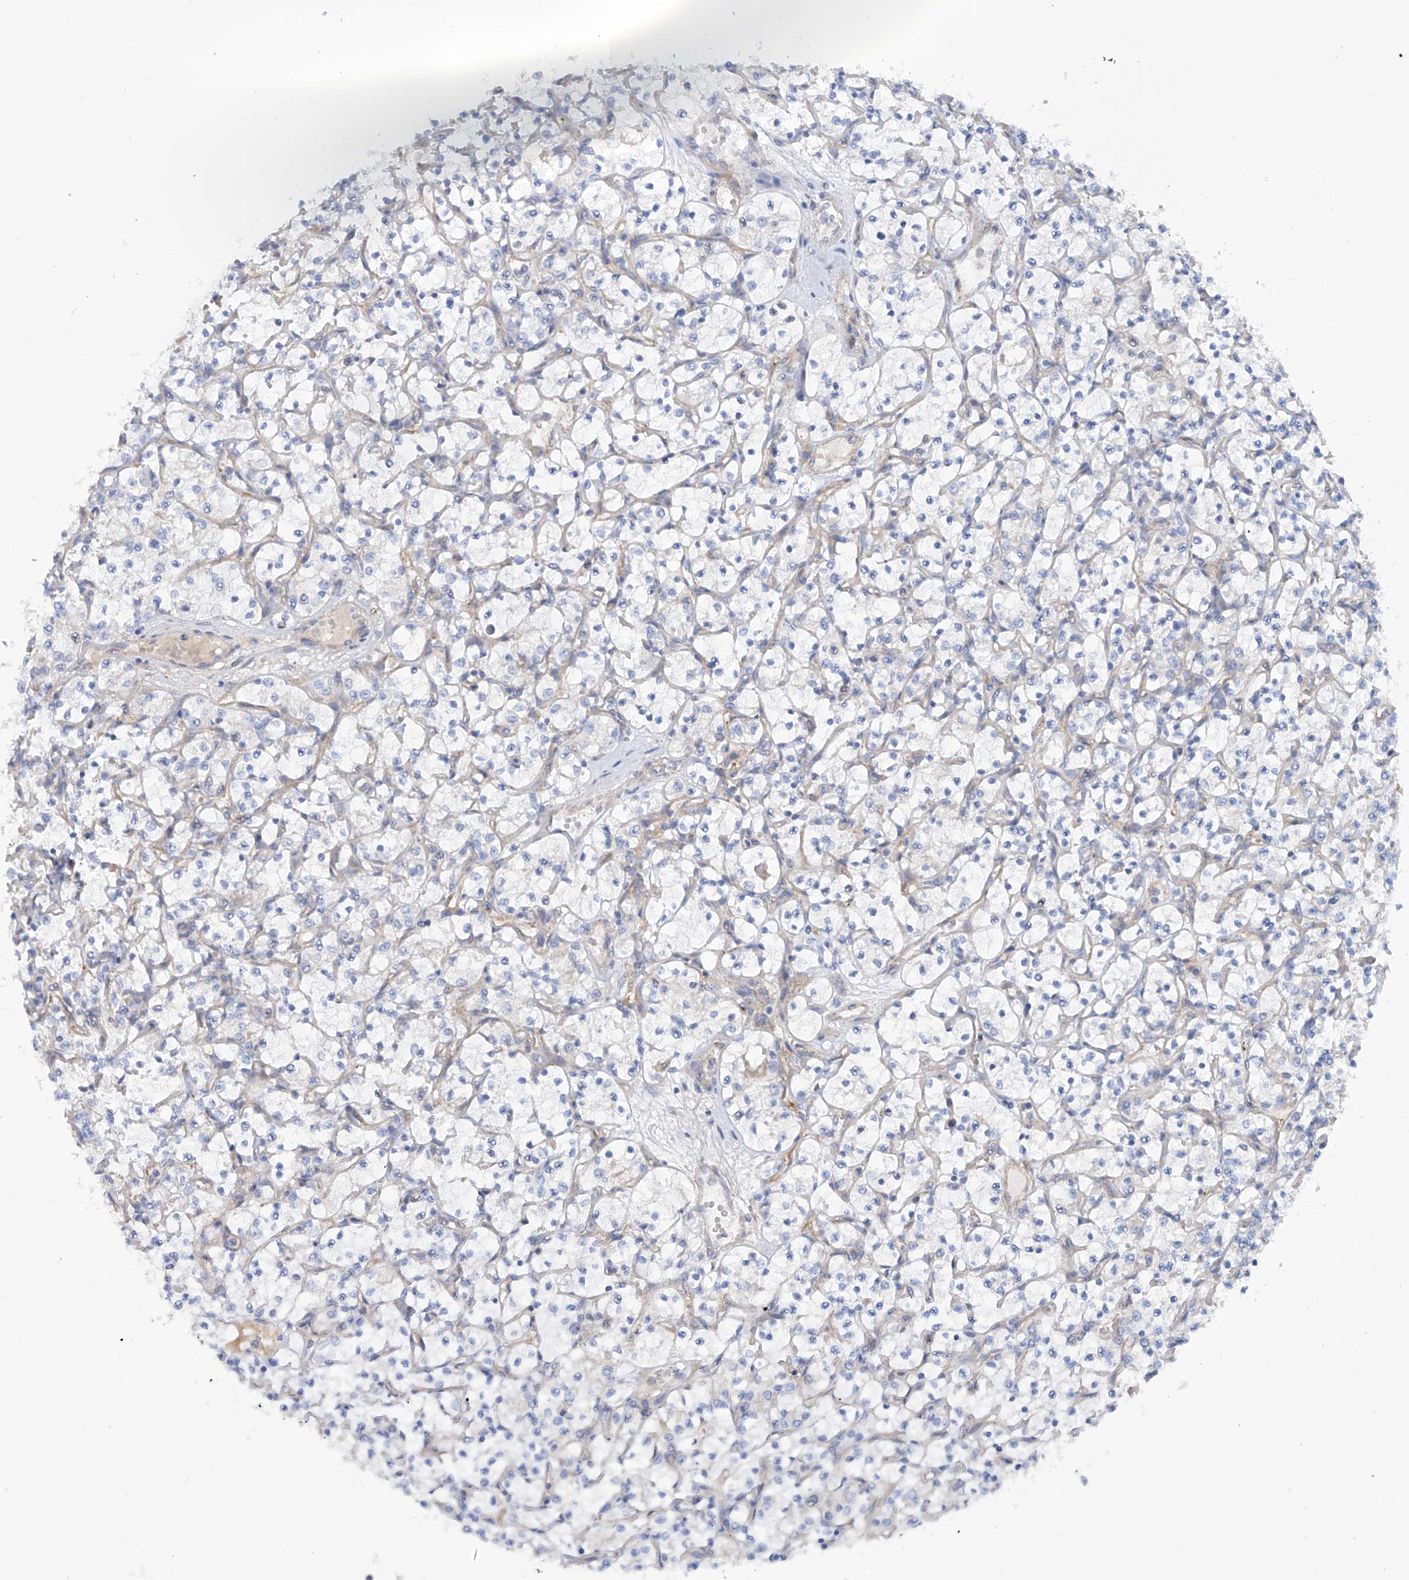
{"staining": {"intensity": "negative", "quantity": "none", "location": "none"}, "tissue": "renal cancer", "cell_type": "Tumor cells", "image_type": "cancer", "snomed": [{"axis": "morphology", "description": "Adenocarcinoma, NOS"}, {"axis": "topography", "description": "Kidney"}], "caption": "This photomicrograph is of renal adenocarcinoma stained with immunohistochemistry (IHC) to label a protein in brown with the nuclei are counter-stained blue. There is no positivity in tumor cells. The staining is performed using DAB (3,3'-diaminobenzidine) brown chromogen with nuclei counter-stained in using hematoxylin.", "gene": "TMEM209", "patient": {"sex": "female", "age": 69}}